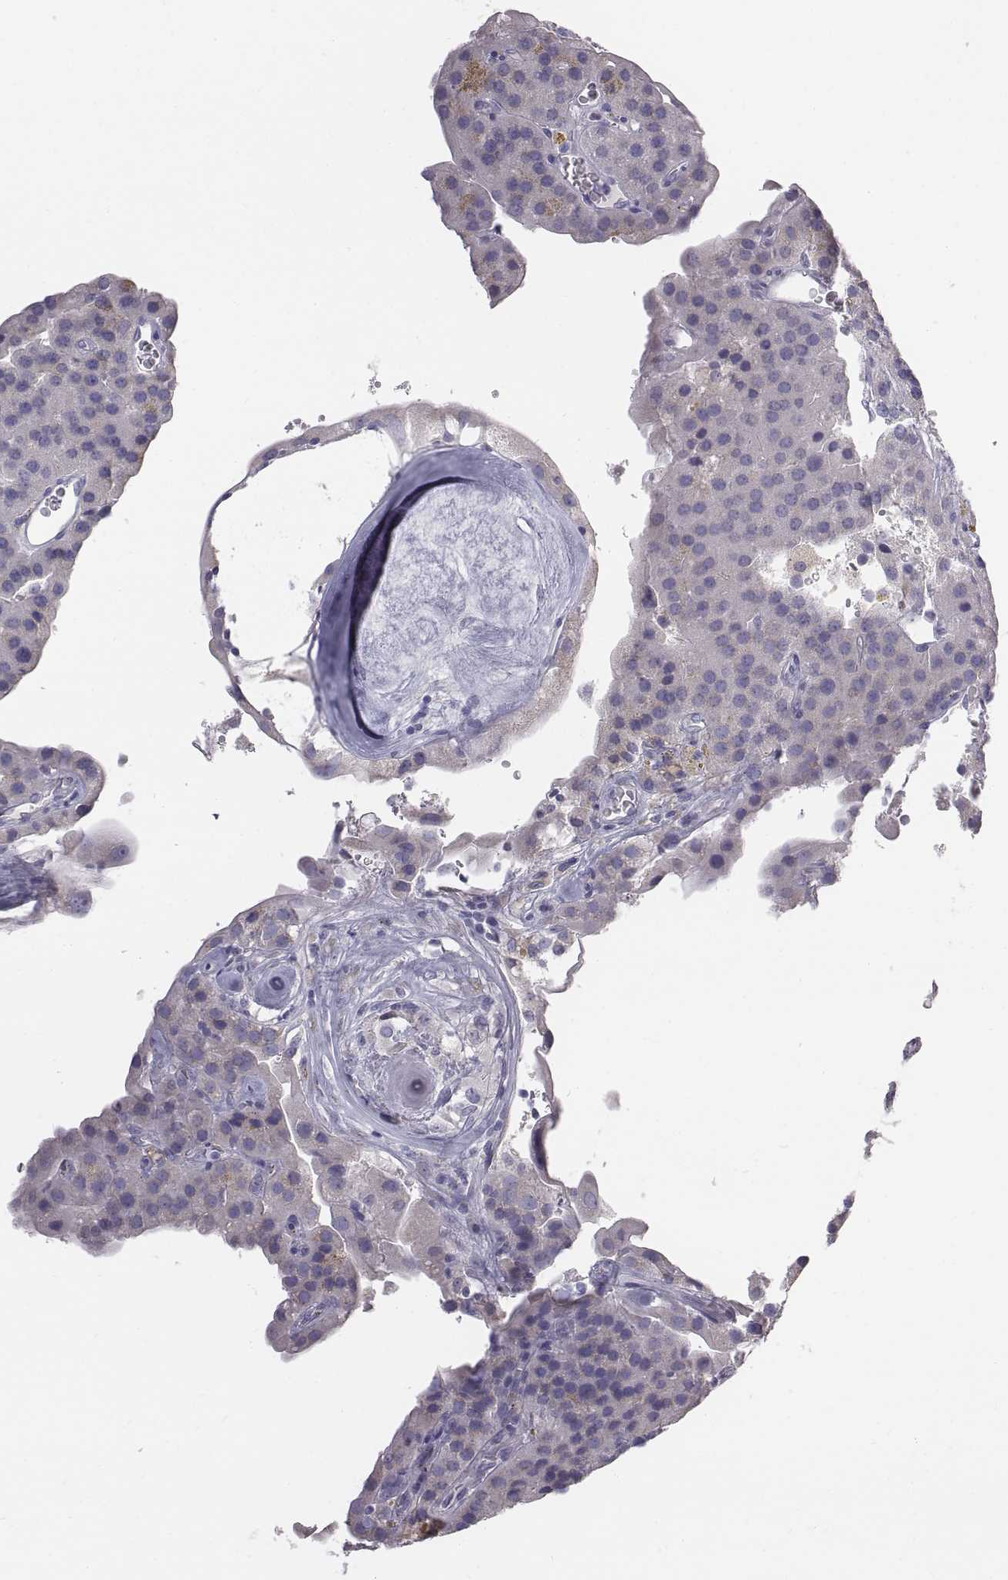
{"staining": {"intensity": "weak", "quantity": "<25%", "location": "cytoplasmic/membranous"}, "tissue": "parathyroid gland", "cell_type": "Glandular cells", "image_type": "normal", "snomed": [{"axis": "morphology", "description": "Normal tissue, NOS"}, {"axis": "morphology", "description": "Adenoma, NOS"}, {"axis": "topography", "description": "Parathyroid gland"}], "caption": "Protein analysis of unremarkable parathyroid gland displays no significant staining in glandular cells. The staining was performed using DAB to visualize the protein expression in brown, while the nuclei were stained in blue with hematoxylin (Magnification: 20x).", "gene": "C6orf58", "patient": {"sex": "female", "age": 86}}